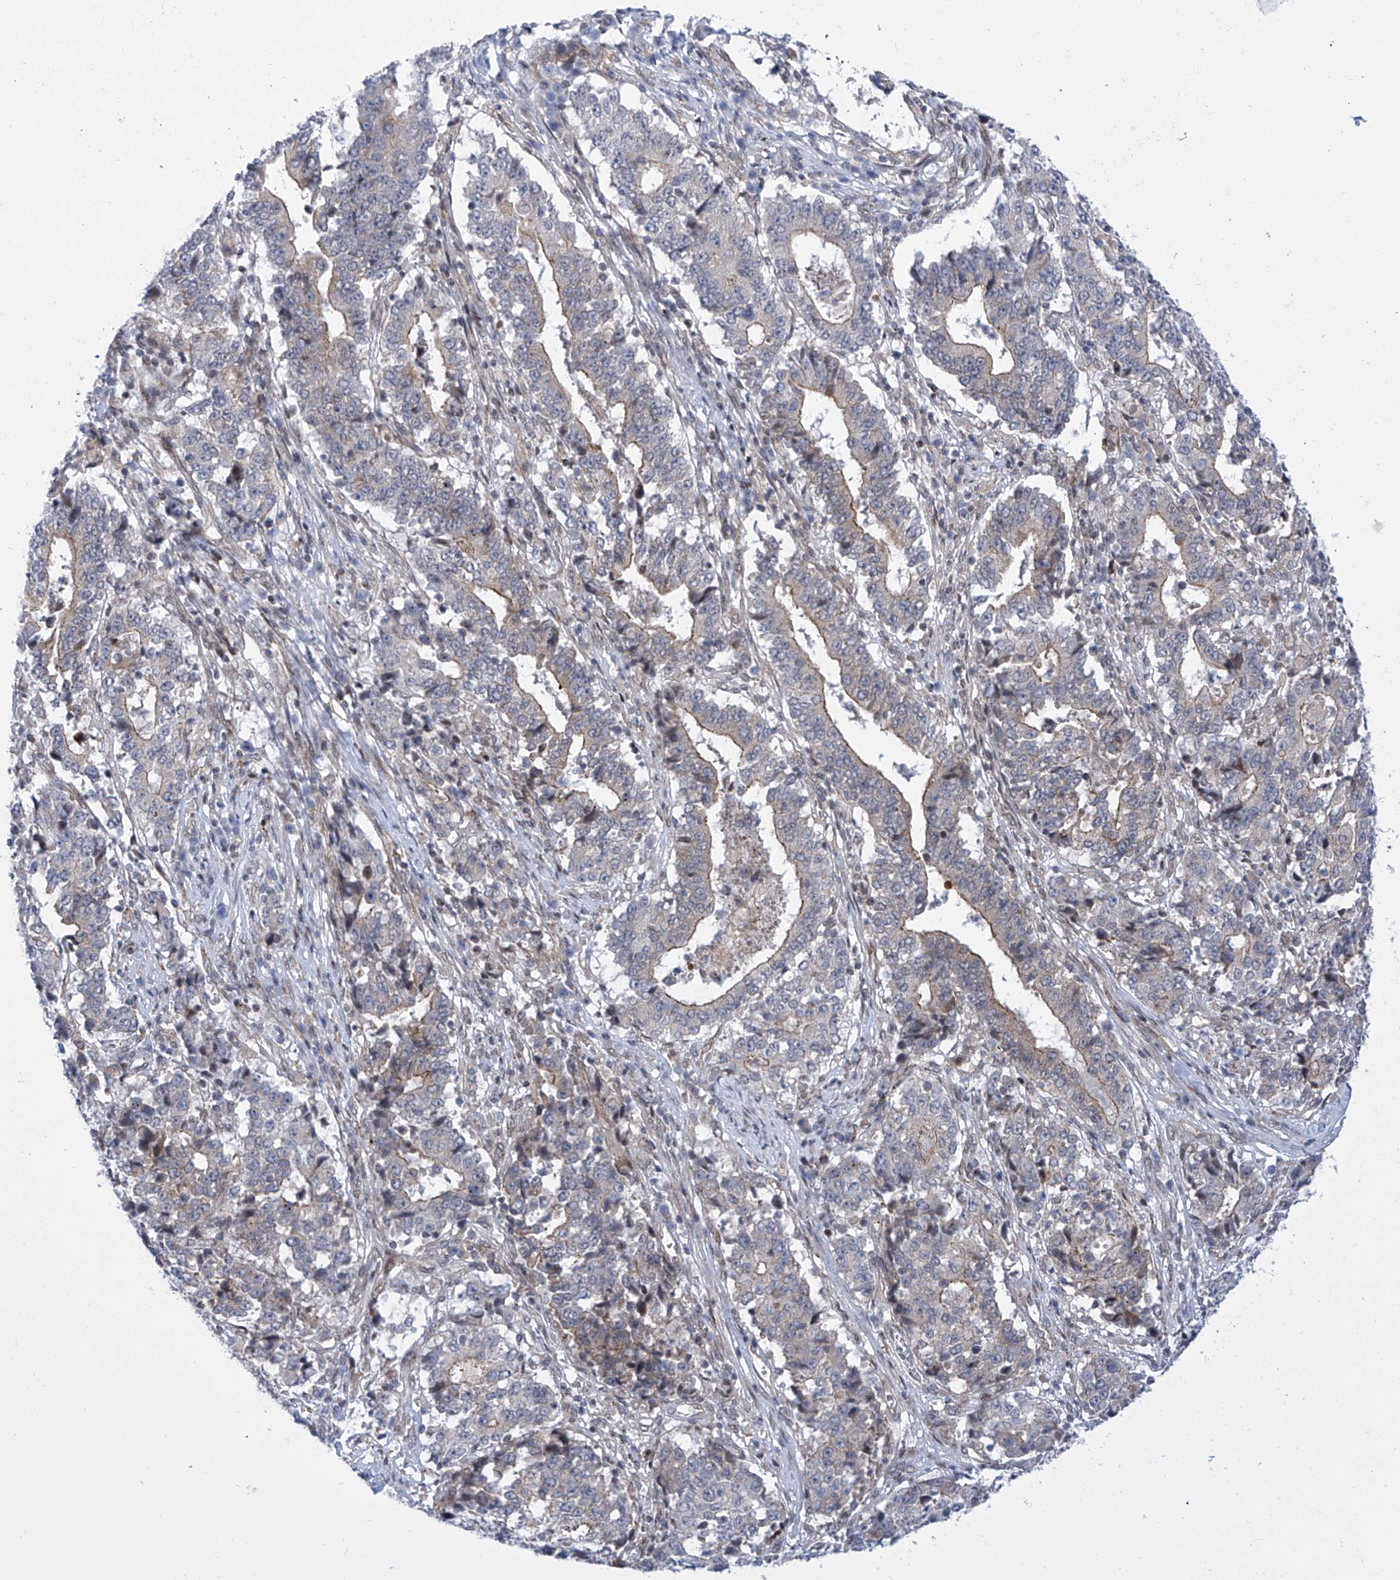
{"staining": {"intensity": "weak", "quantity": "<25%", "location": "cytoplasmic/membranous"}, "tissue": "stomach cancer", "cell_type": "Tumor cells", "image_type": "cancer", "snomed": [{"axis": "morphology", "description": "Adenocarcinoma, NOS"}, {"axis": "topography", "description": "Stomach"}], "caption": "Tumor cells are negative for protein expression in human stomach cancer.", "gene": "CEP290", "patient": {"sex": "male", "age": 59}}